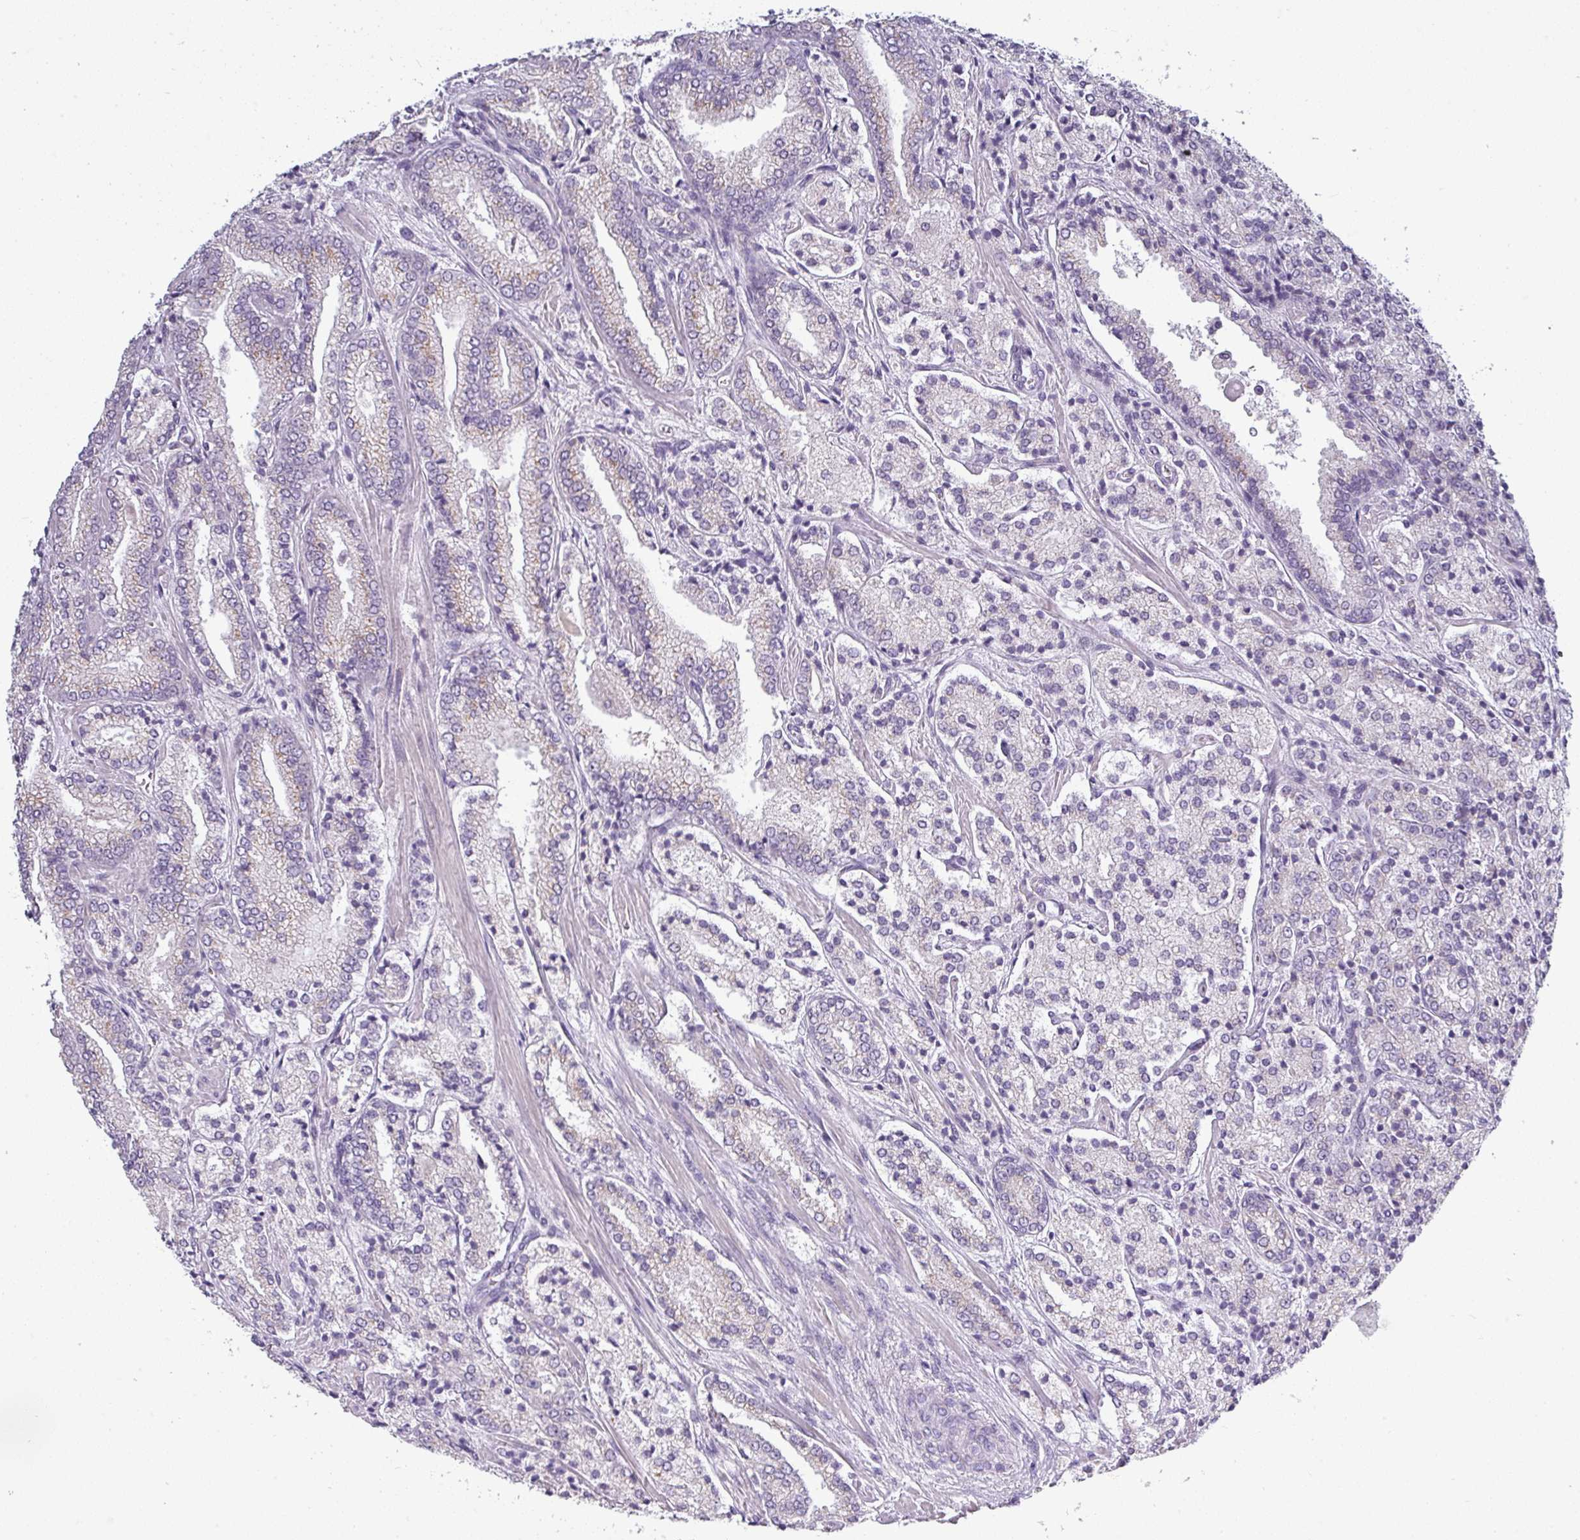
{"staining": {"intensity": "negative", "quantity": "none", "location": "none"}, "tissue": "prostate cancer", "cell_type": "Tumor cells", "image_type": "cancer", "snomed": [{"axis": "morphology", "description": "Adenocarcinoma, High grade"}, {"axis": "topography", "description": "Prostate"}], "caption": "Human prostate cancer stained for a protein using immunohistochemistry (IHC) exhibits no expression in tumor cells.", "gene": "SLC26A9", "patient": {"sex": "male", "age": 63}}